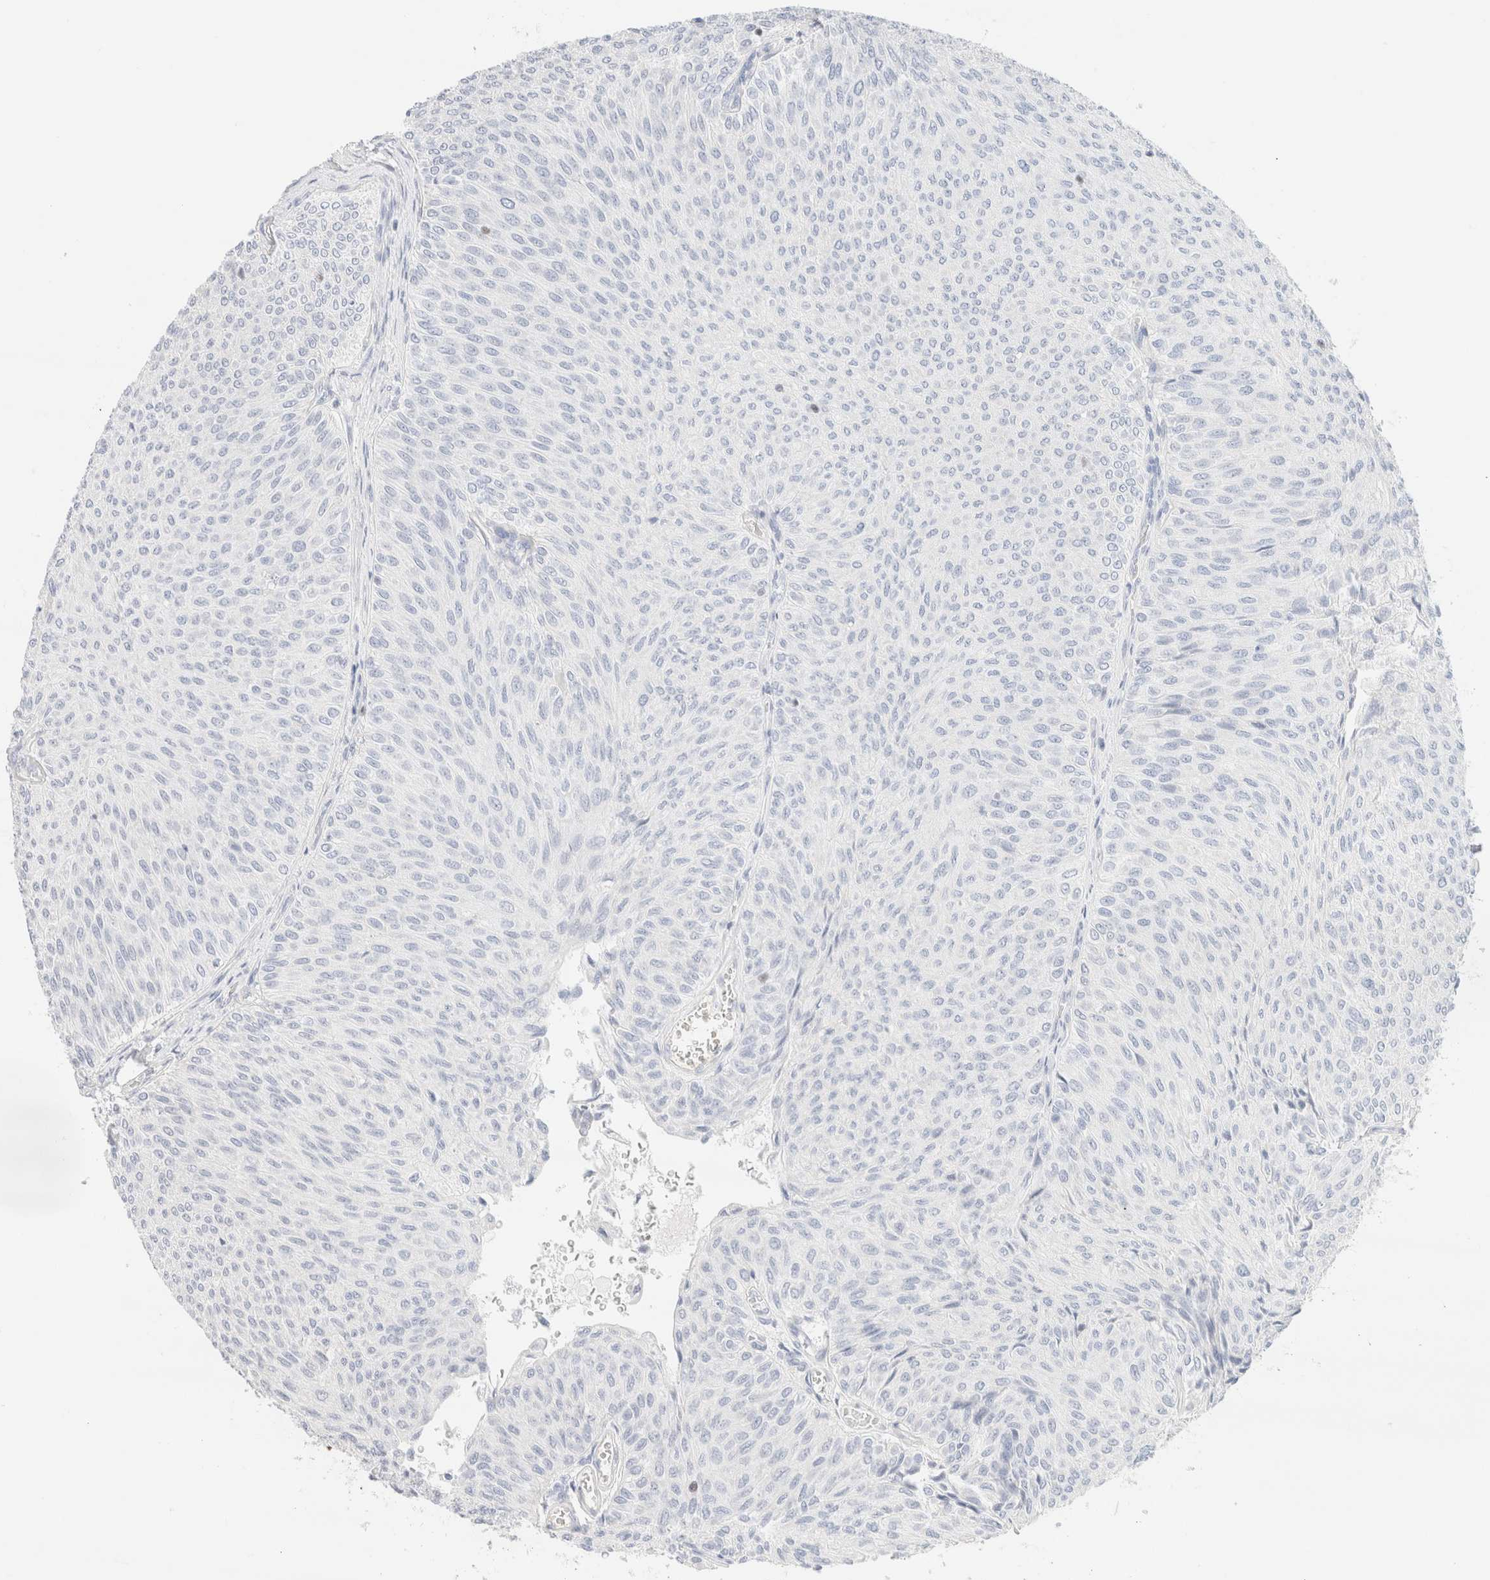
{"staining": {"intensity": "negative", "quantity": "none", "location": "none"}, "tissue": "urothelial cancer", "cell_type": "Tumor cells", "image_type": "cancer", "snomed": [{"axis": "morphology", "description": "Urothelial carcinoma, Low grade"}, {"axis": "topography", "description": "Urinary bladder"}], "caption": "Immunohistochemistry of human urothelial carcinoma (low-grade) demonstrates no staining in tumor cells.", "gene": "IKZF3", "patient": {"sex": "male", "age": 78}}